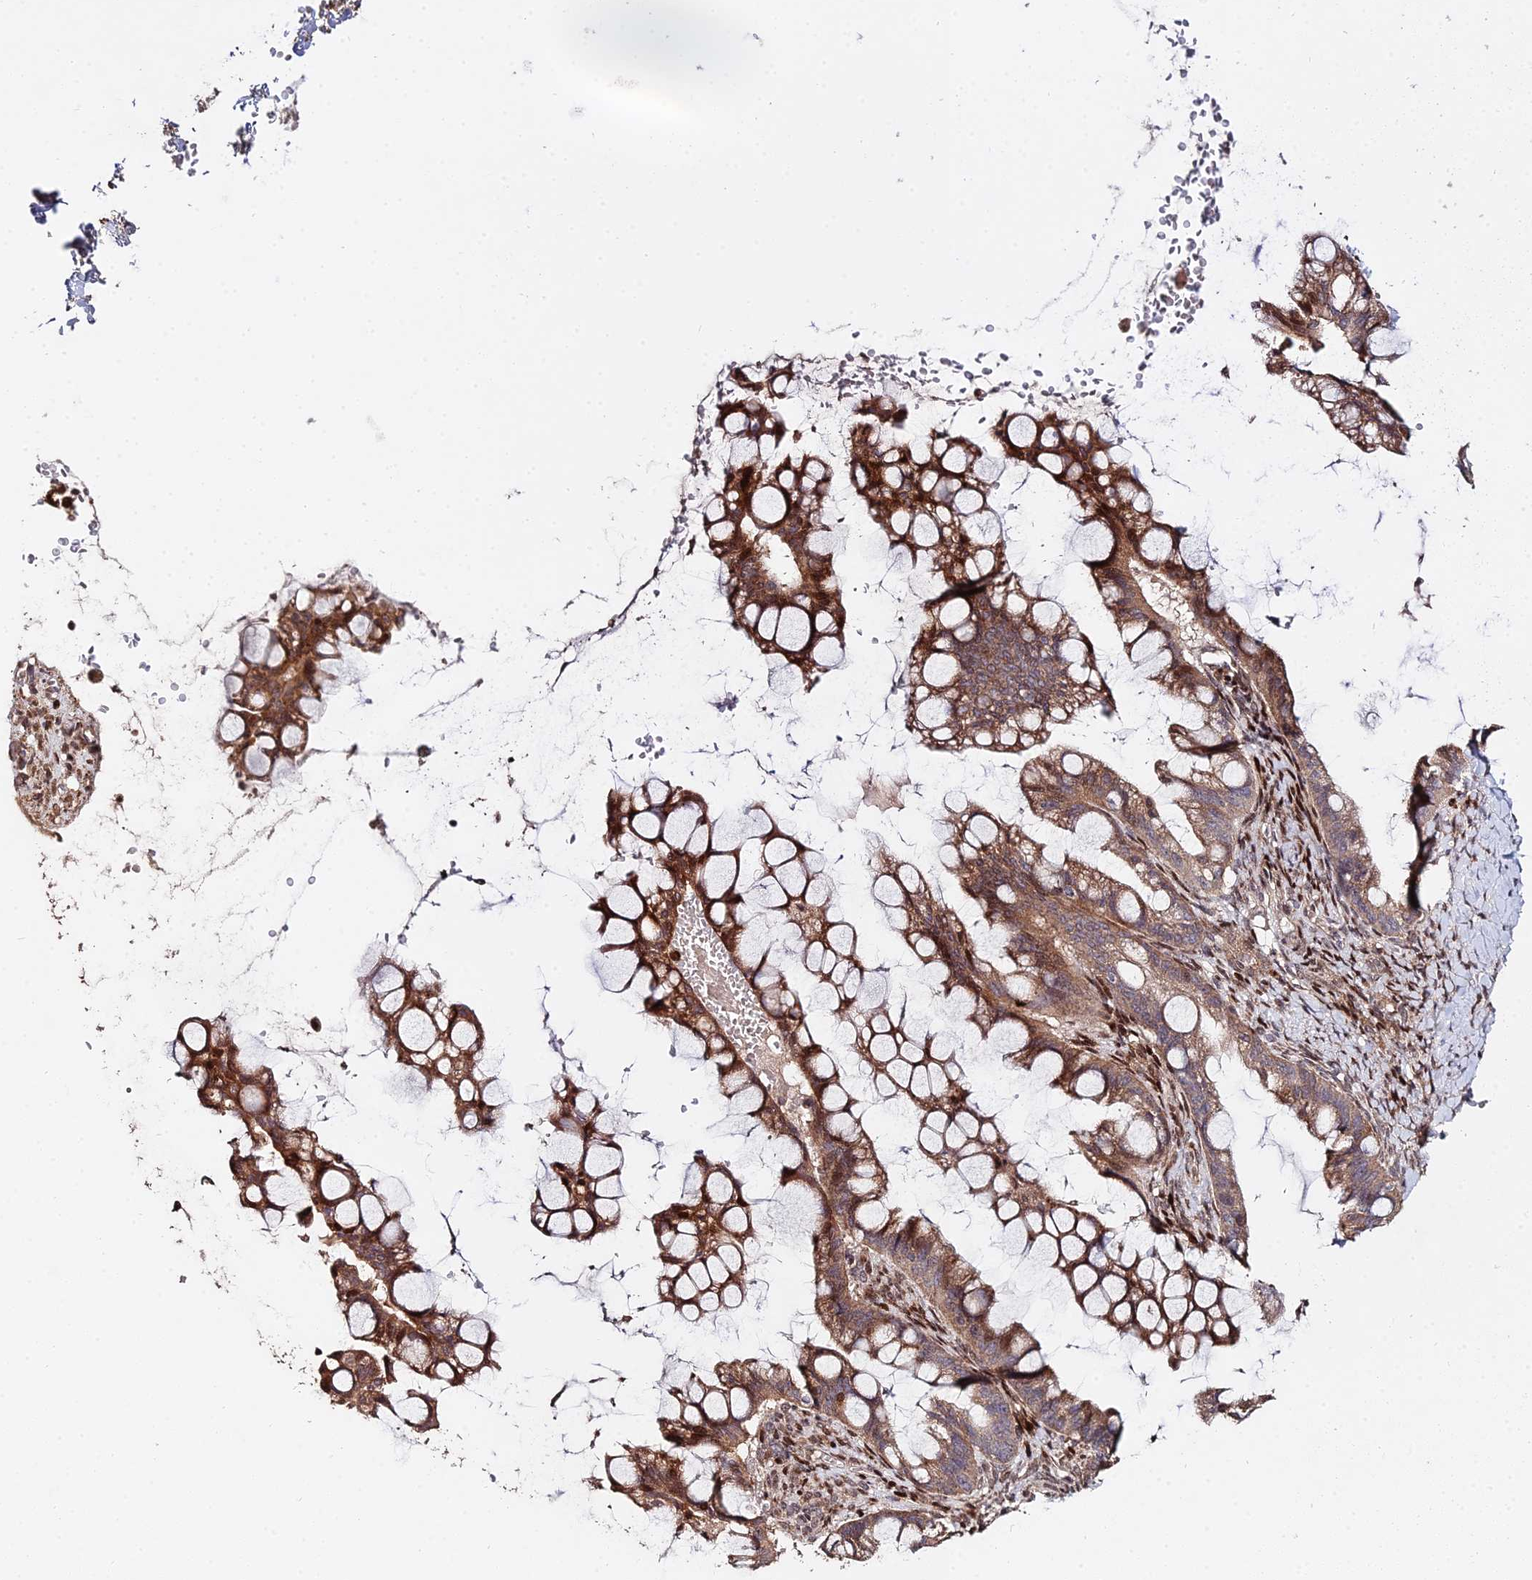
{"staining": {"intensity": "strong", "quantity": ">75%", "location": "cytoplasmic/membranous"}, "tissue": "ovarian cancer", "cell_type": "Tumor cells", "image_type": "cancer", "snomed": [{"axis": "morphology", "description": "Cystadenocarcinoma, mucinous, NOS"}, {"axis": "topography", "description": "Ovary"}], "caption": "Ovarian cancer stained for a protein (brown) displays strong cytoplasmic/membranous positive expression in approximately >75% of tumor cells.", "gene": "RBMS2", "patient": {"sex": "female", "age": 73}}